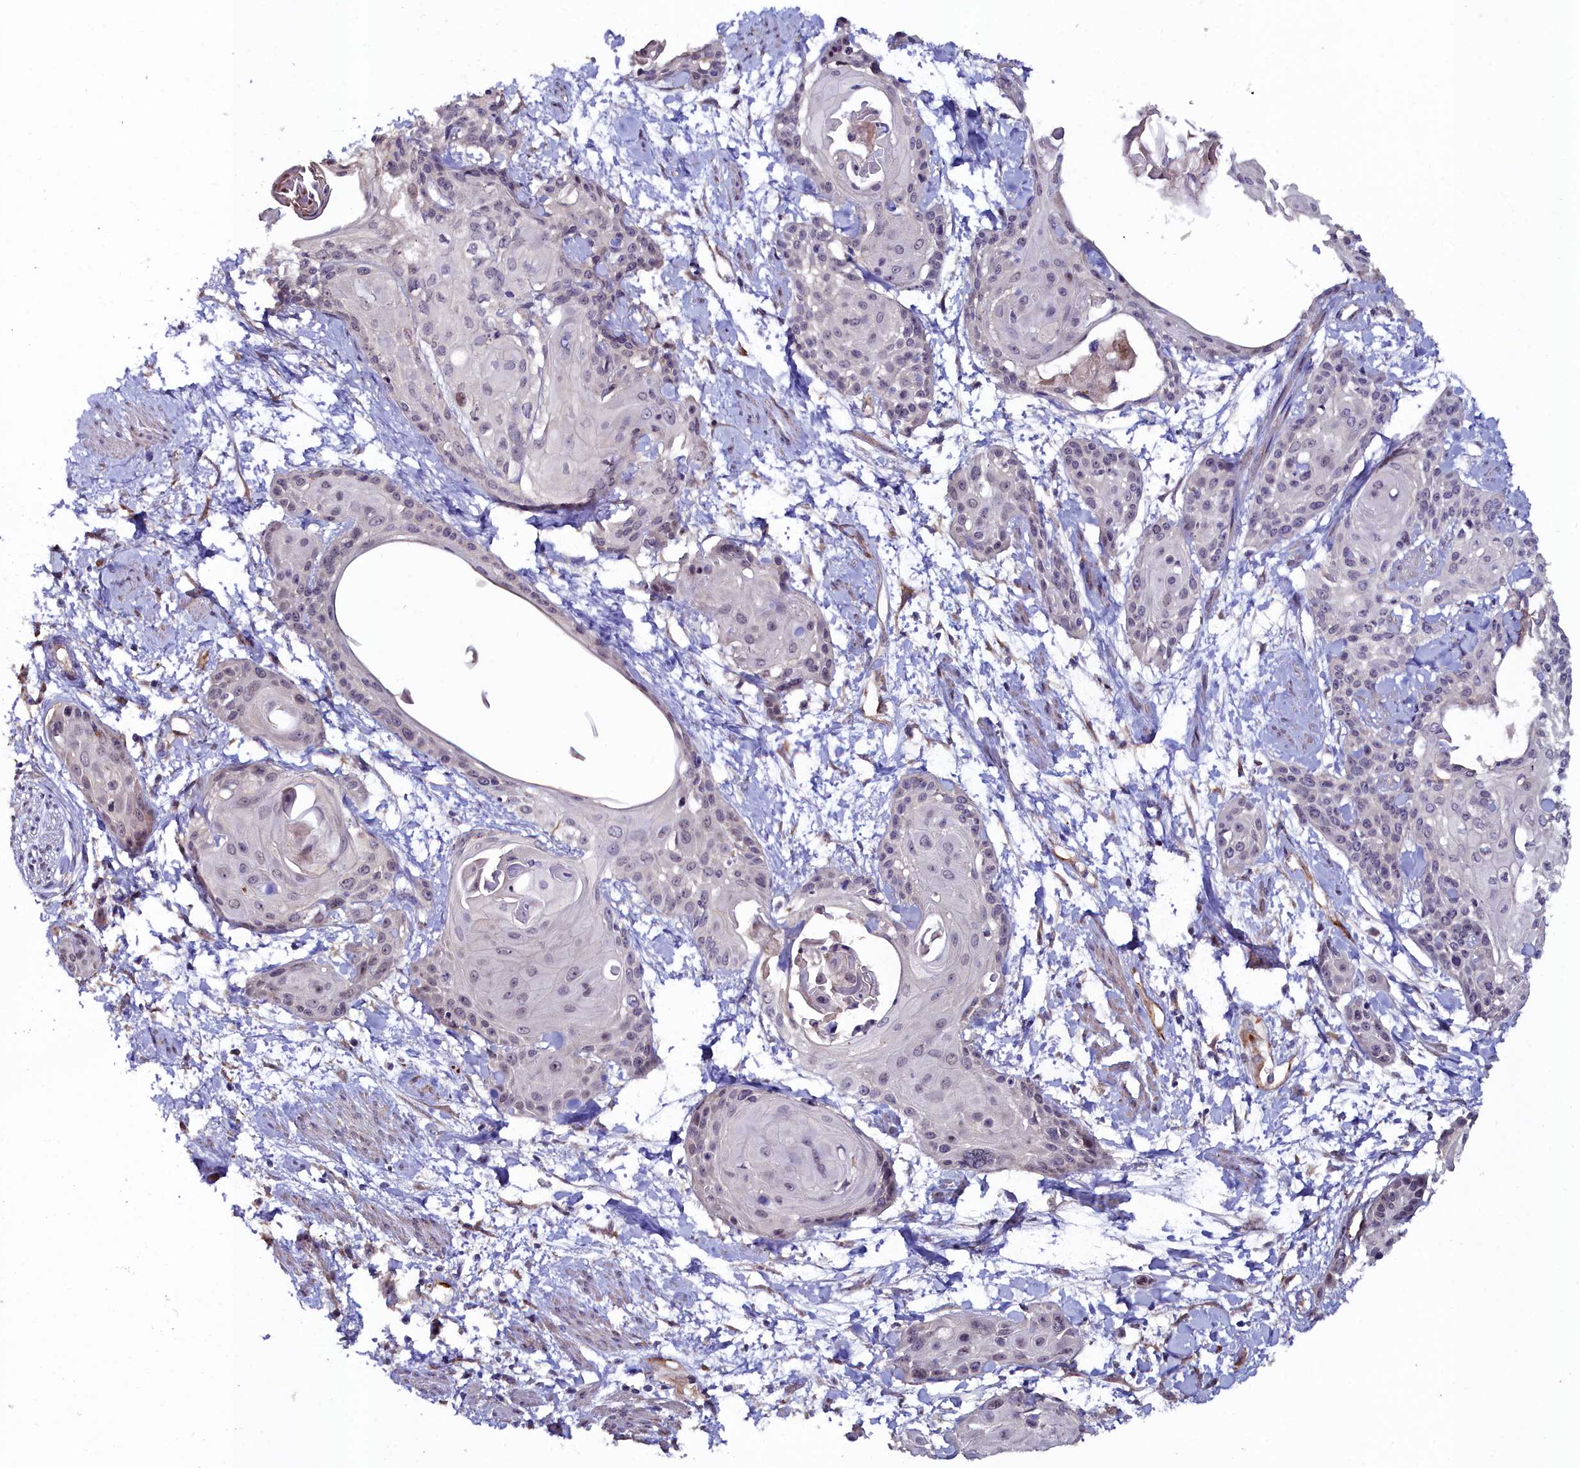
{"staining": {"intensity": "negative", "quantity": "none", "location": "none"}, "tissue": "cervical cancer", "cell_type": "Tumor cells", "image_type": "cancer", "snomed": [{"axis": "morphology", "description": "Squamous cell carcinoma, NOS"}, {"axis": "topography", "description": "Cervix"}], "caption": "Photomicrograph shows no significant protein staining in tumor cells of cervical squamous cell carcinoma.", "gene": "C4orf19", "patient": {"sex": "female", "age": 57}}